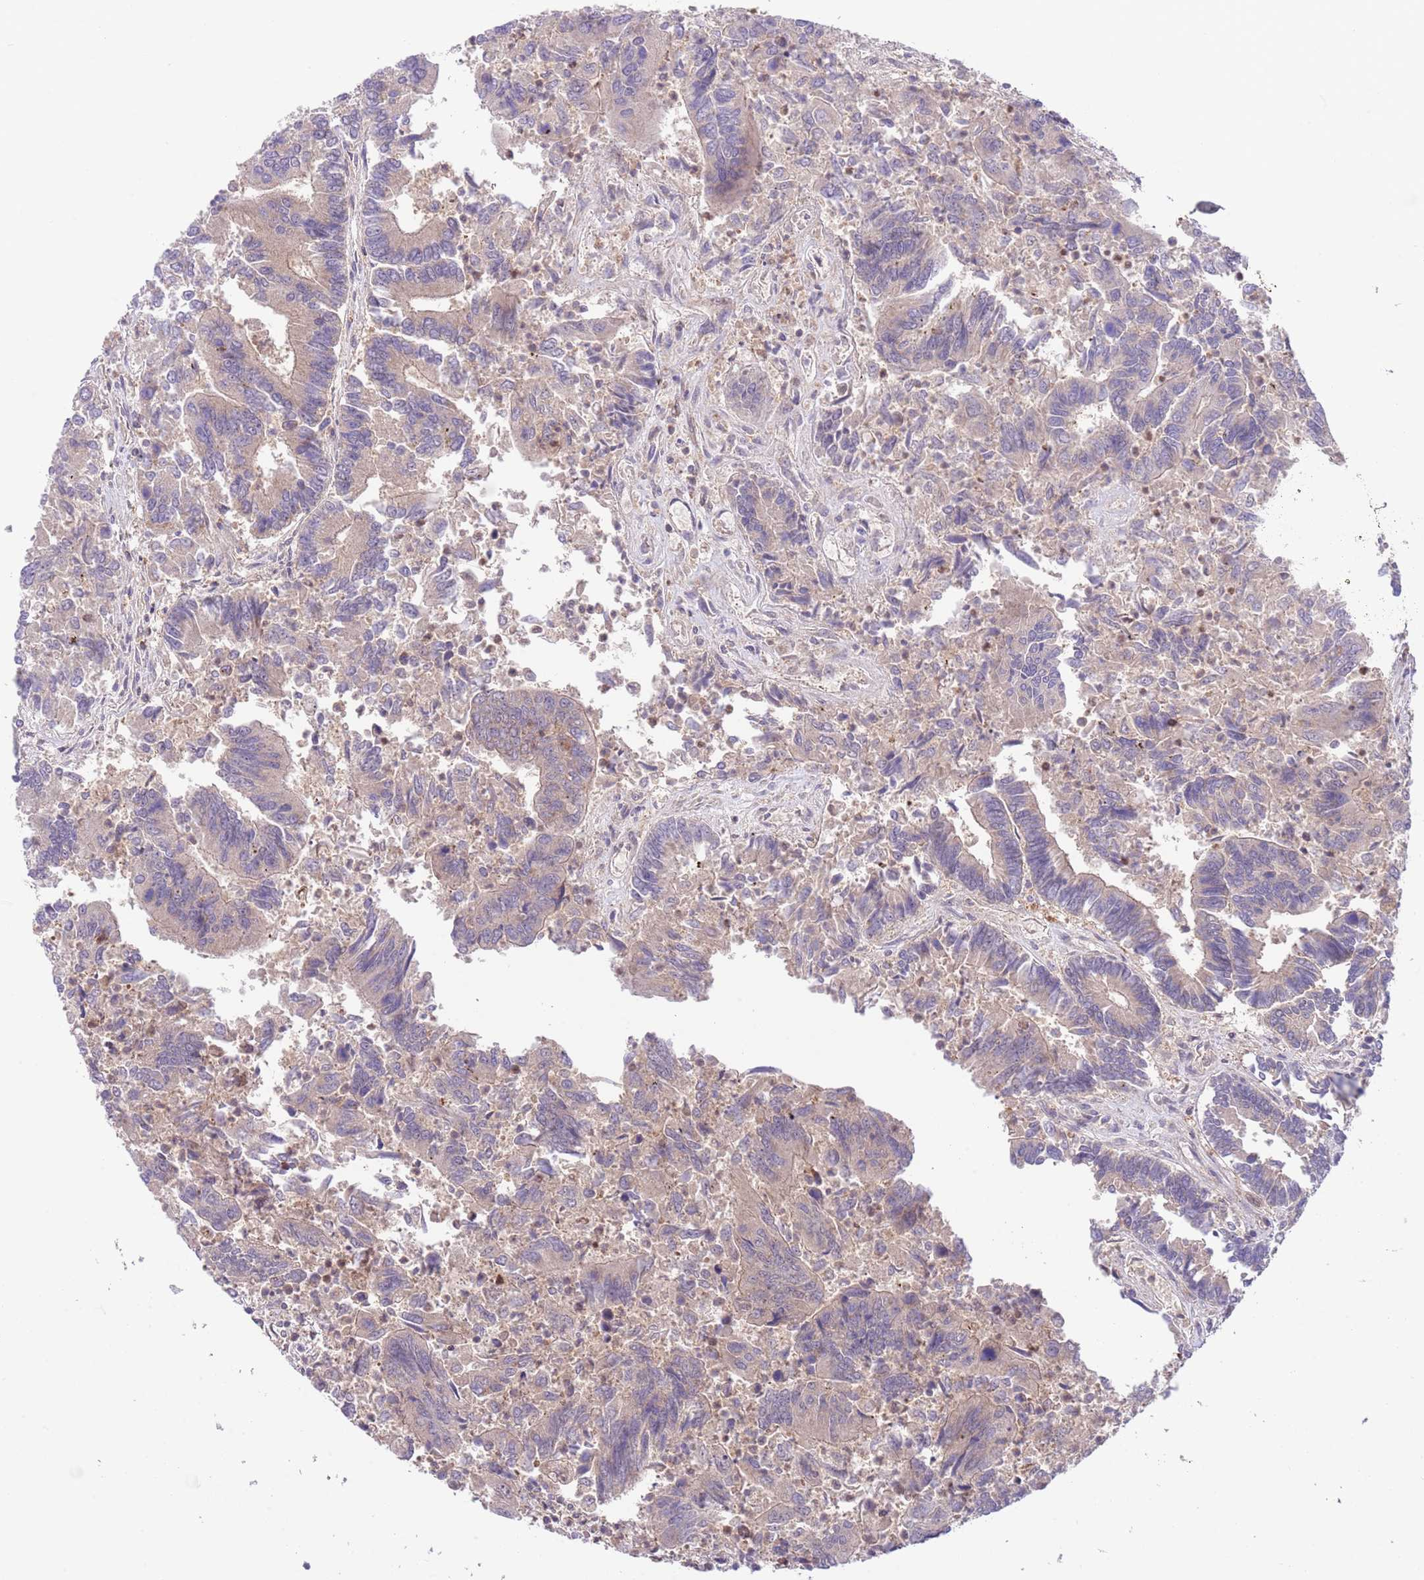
{"staining": {"intensity": "weak", "quantity": "<25%", "location": "cytoplasmic/membranous"}, "tissue": "colorectal cancer", "cell_type": "Tumor cells", "image_type": "cancer", "snomed": [{"axis": "morphology", "description": "Adenocarcinoma, NOS"}, {"axis": "topography", "description": "Colon"}], "caption": "Image shows no protein staining in tumor cells of colorectal cancer (adenocarcinoma) tissue. (DAB immunohistochemistry (IHC), high magnification).", "gene": "HDHD2", "patient": {"sex": "female", "age": 67}}